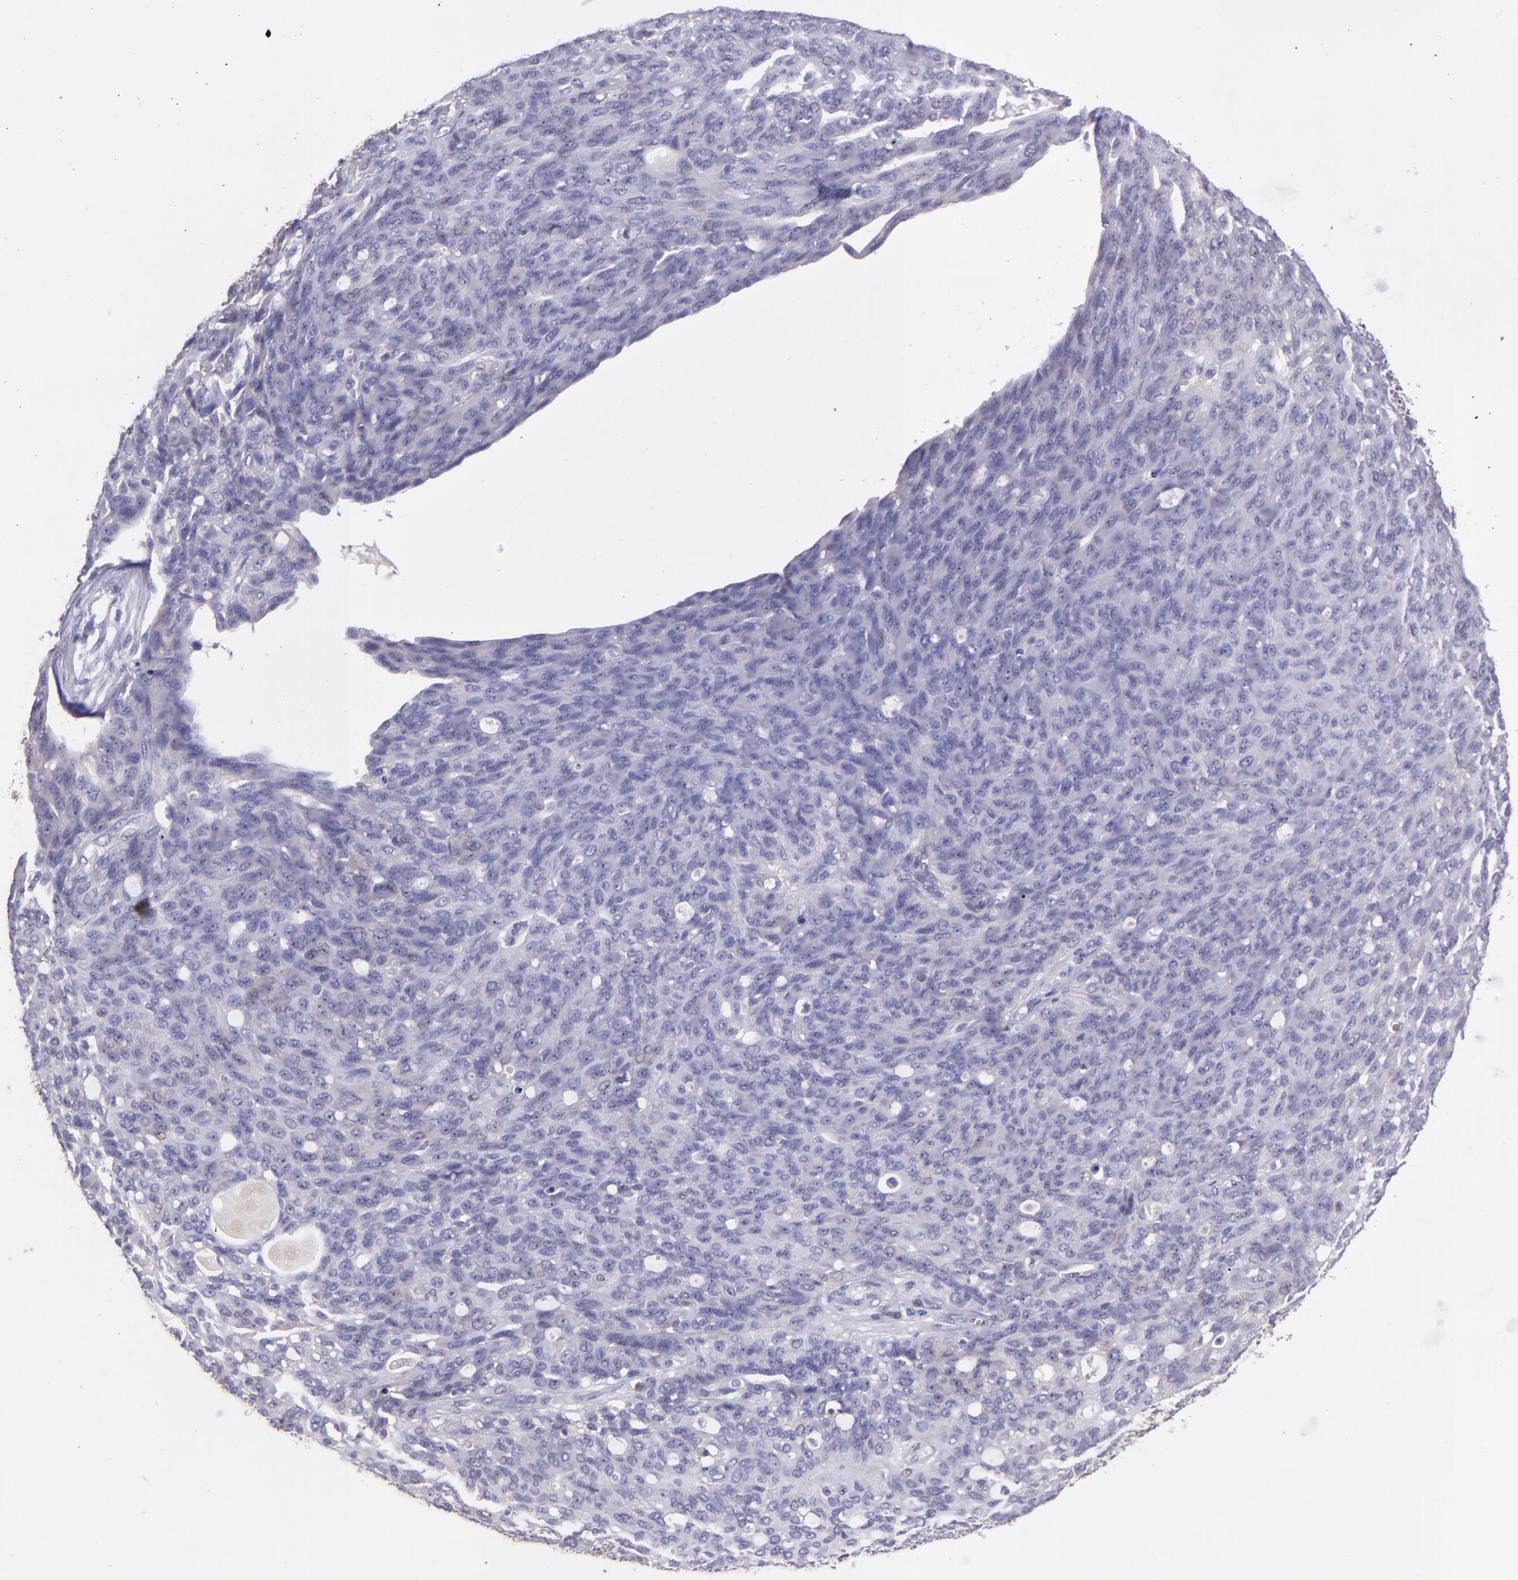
{"staining": {"intensity": "negative", "quantity": "none", "location": "none"}, "tissue": "ovarian cancer", "cell_type": "Tumor cells", "image_type": "cancer", "snomed": [{"axis": "morphology", "description": "Carcinoma, endometroid"}, {"axis": "topography", "description": "Ovary"}], "caption": "The micrograph exhibits no staining of tumor cells in ovarian cancer.", "gene": "PAPPA", "patient": {"sex": "female", "age": 60}}